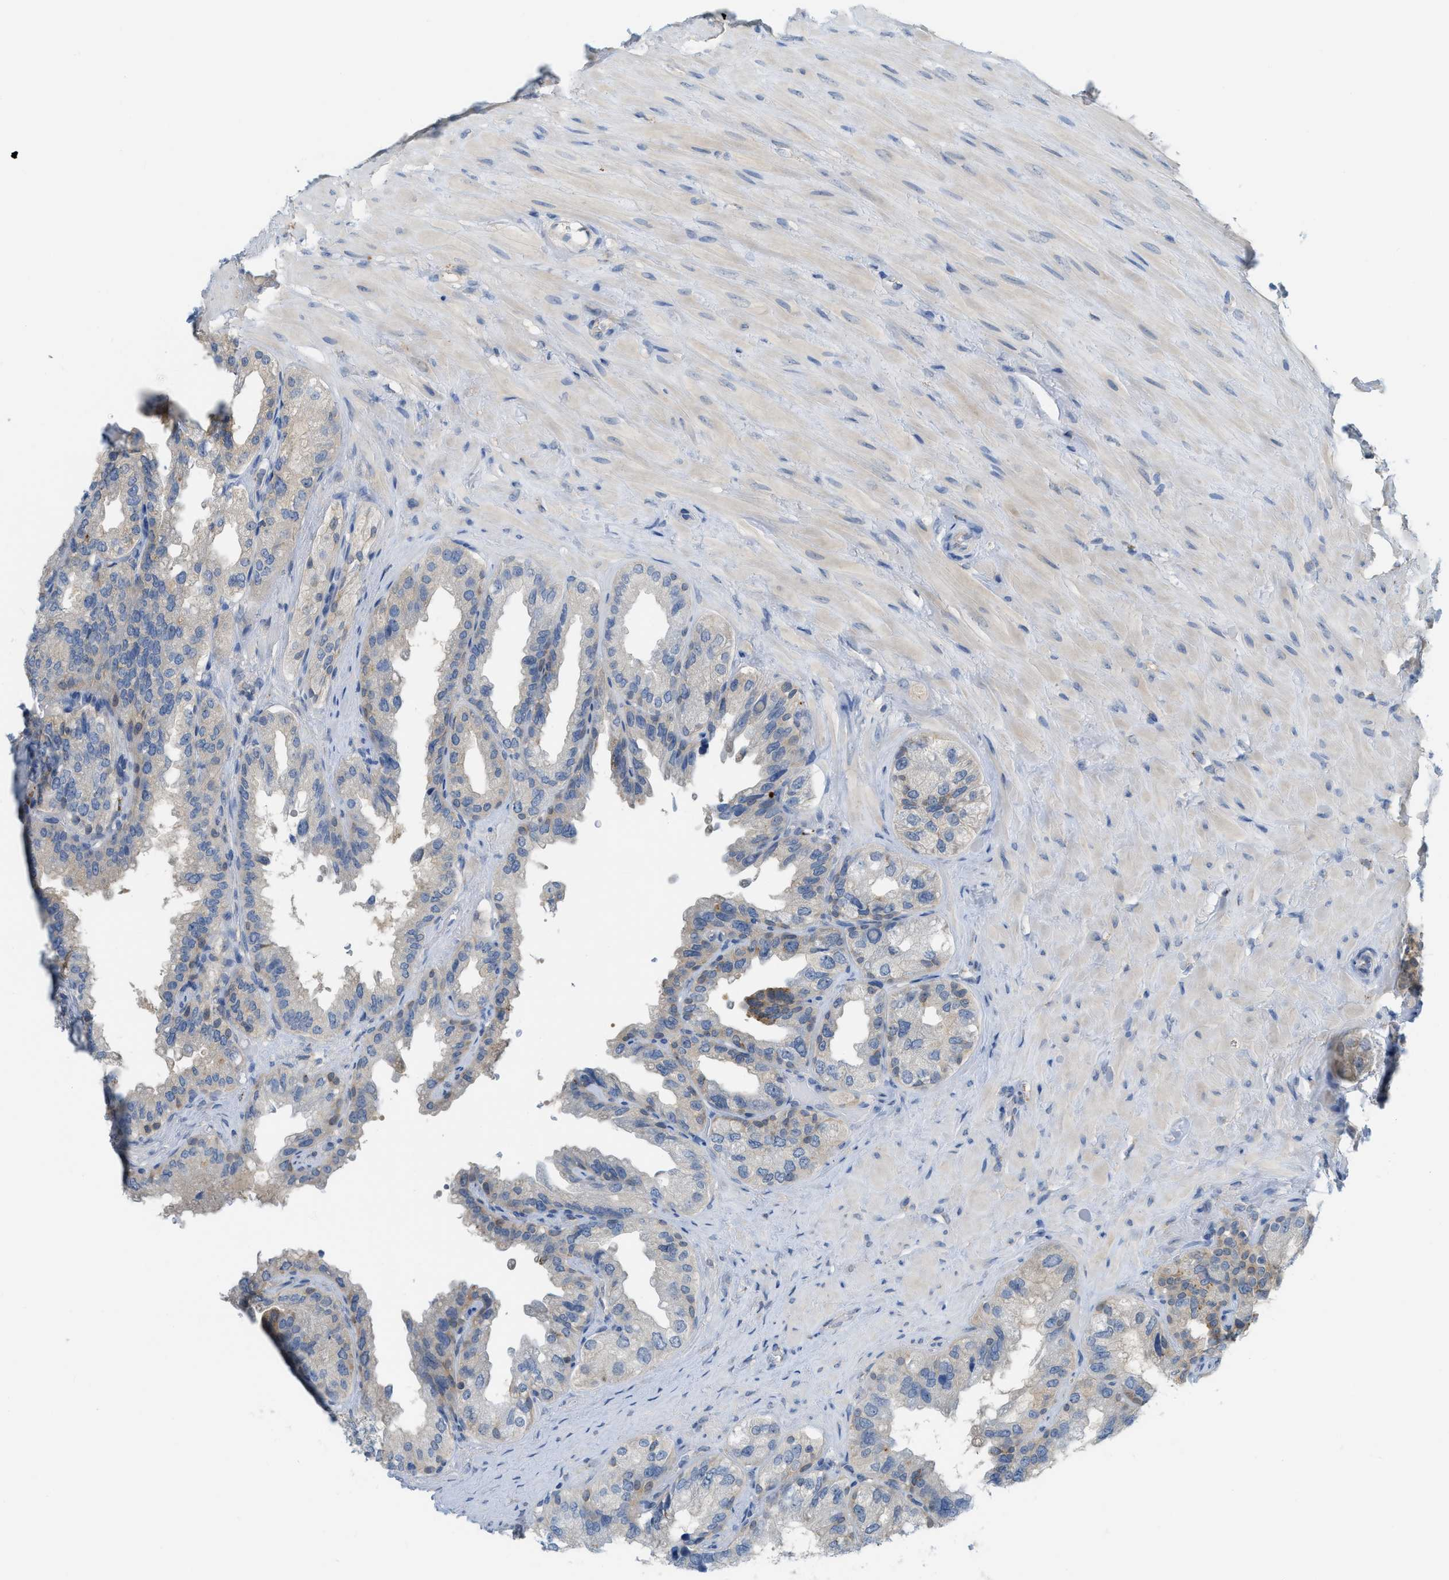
{"staining": {"intensity": "weak", "quantity": "25%-75%", "location": "cytoplasmic/membranous"}, "tissue": "seminal vesicle", "cell_type": "Glandular cells", "image_type": "normal", "snomed": [{"axis": "morphology", "description": "Normal tissue, NOS"}, {"axis": "topography", "description": "Seminal veicle"}], "caption": "This is a micrograph of immunohistochemistry (IHC) staining of benign seminal vesicle, which shows weak staining in the cytoplasmic/membranous of glandular cells.", "gene": "CSTB", "patient": {"sex": "male", "age": 68}}